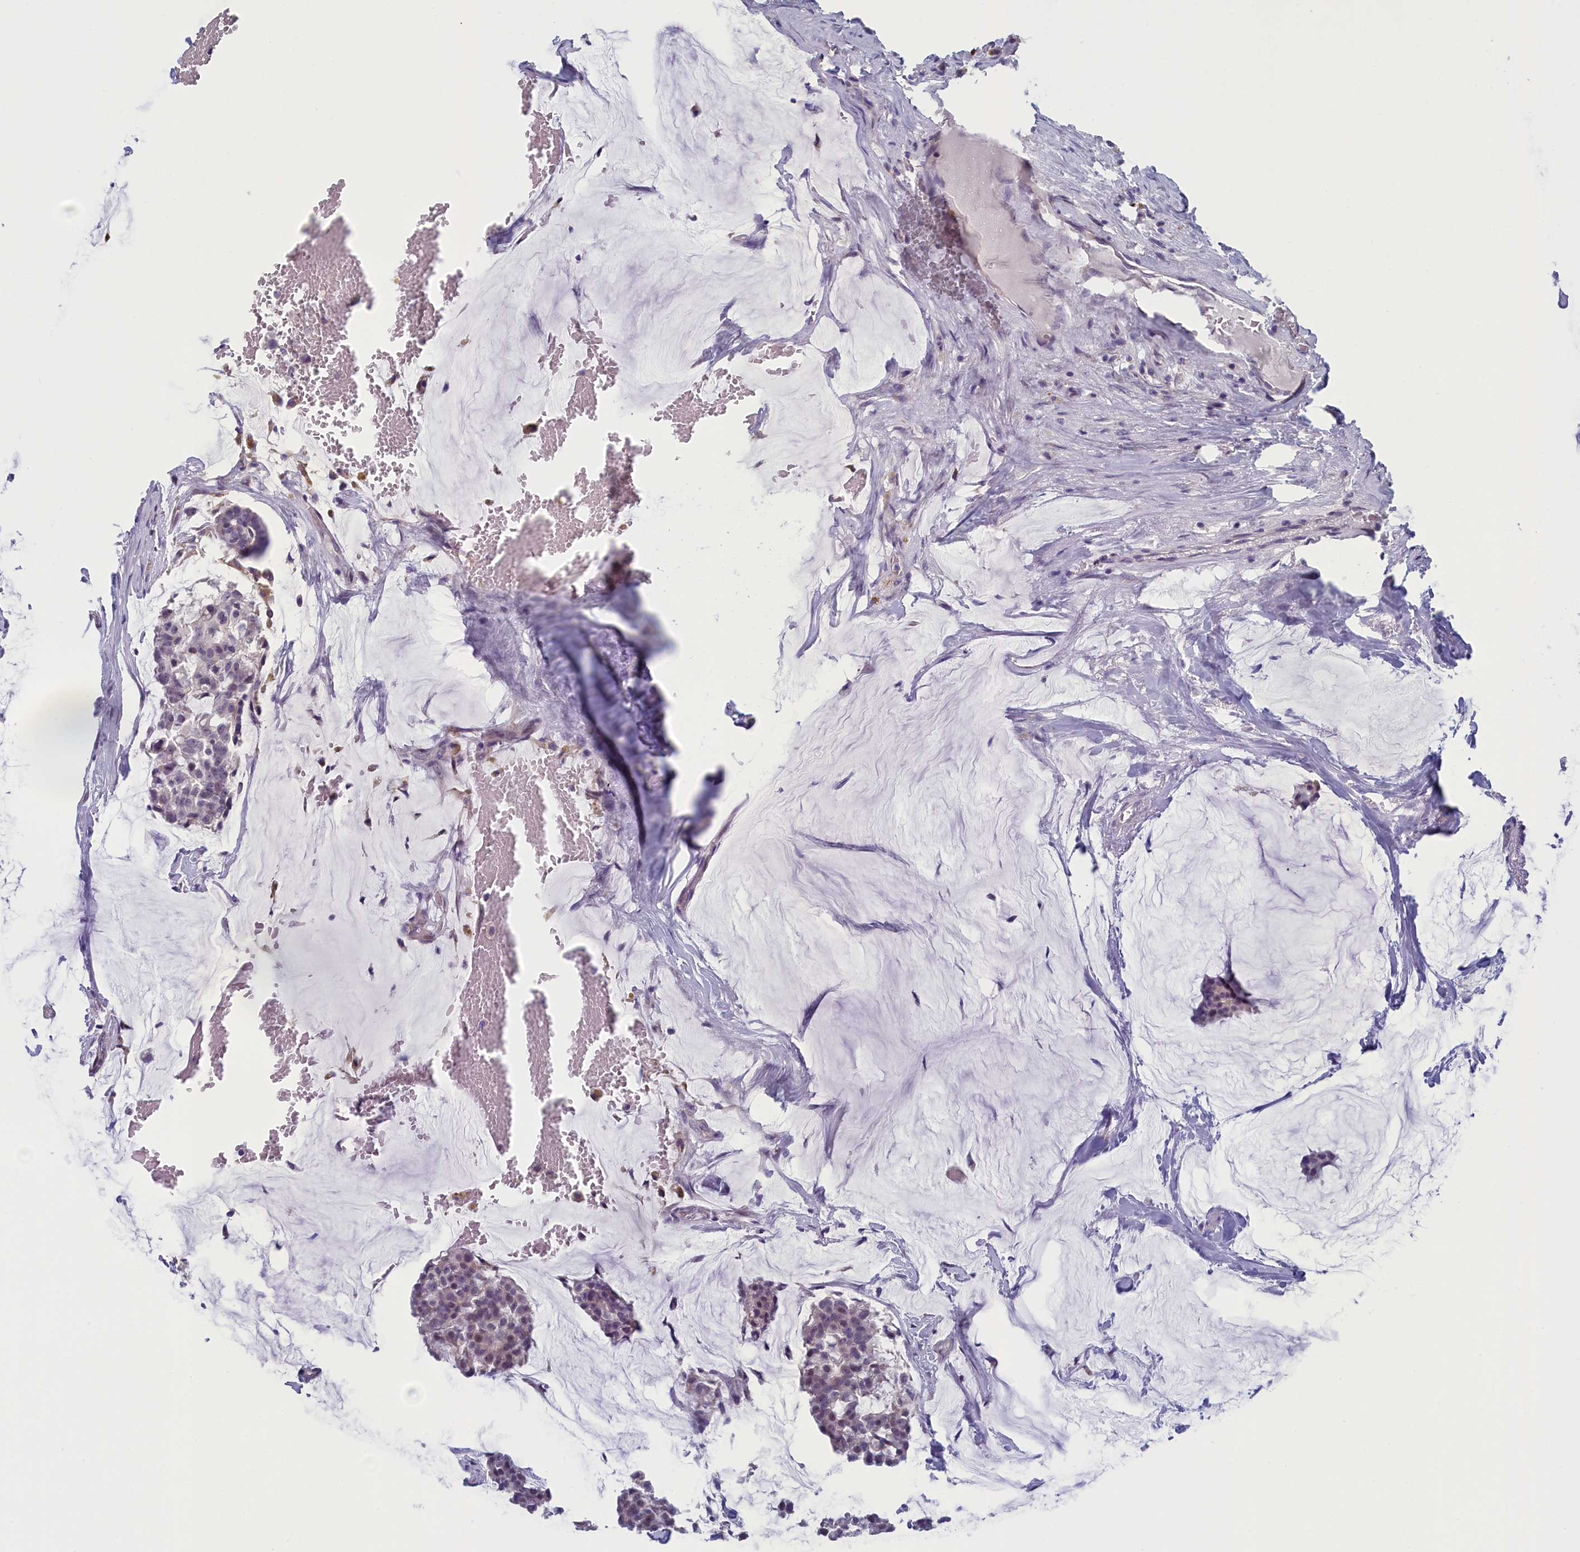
{"staining": {"intensity": "weak", "quantity": "<25%", "location": "nuclear"}, "tissue": "breast cancer", "cell_type": "Tumor cells", "image_type": "cancer", "snomed": [{"axis": "morphology", "description": "Duct carcinoma"}, {"axis": "topography", "description": "Breast"}], "caption": "Tumor cells show no significant protein staining in intraductal carcinoma (breast).", "gene": "CNEP1R1", "patient": {"sex": "female", "age": 93}}